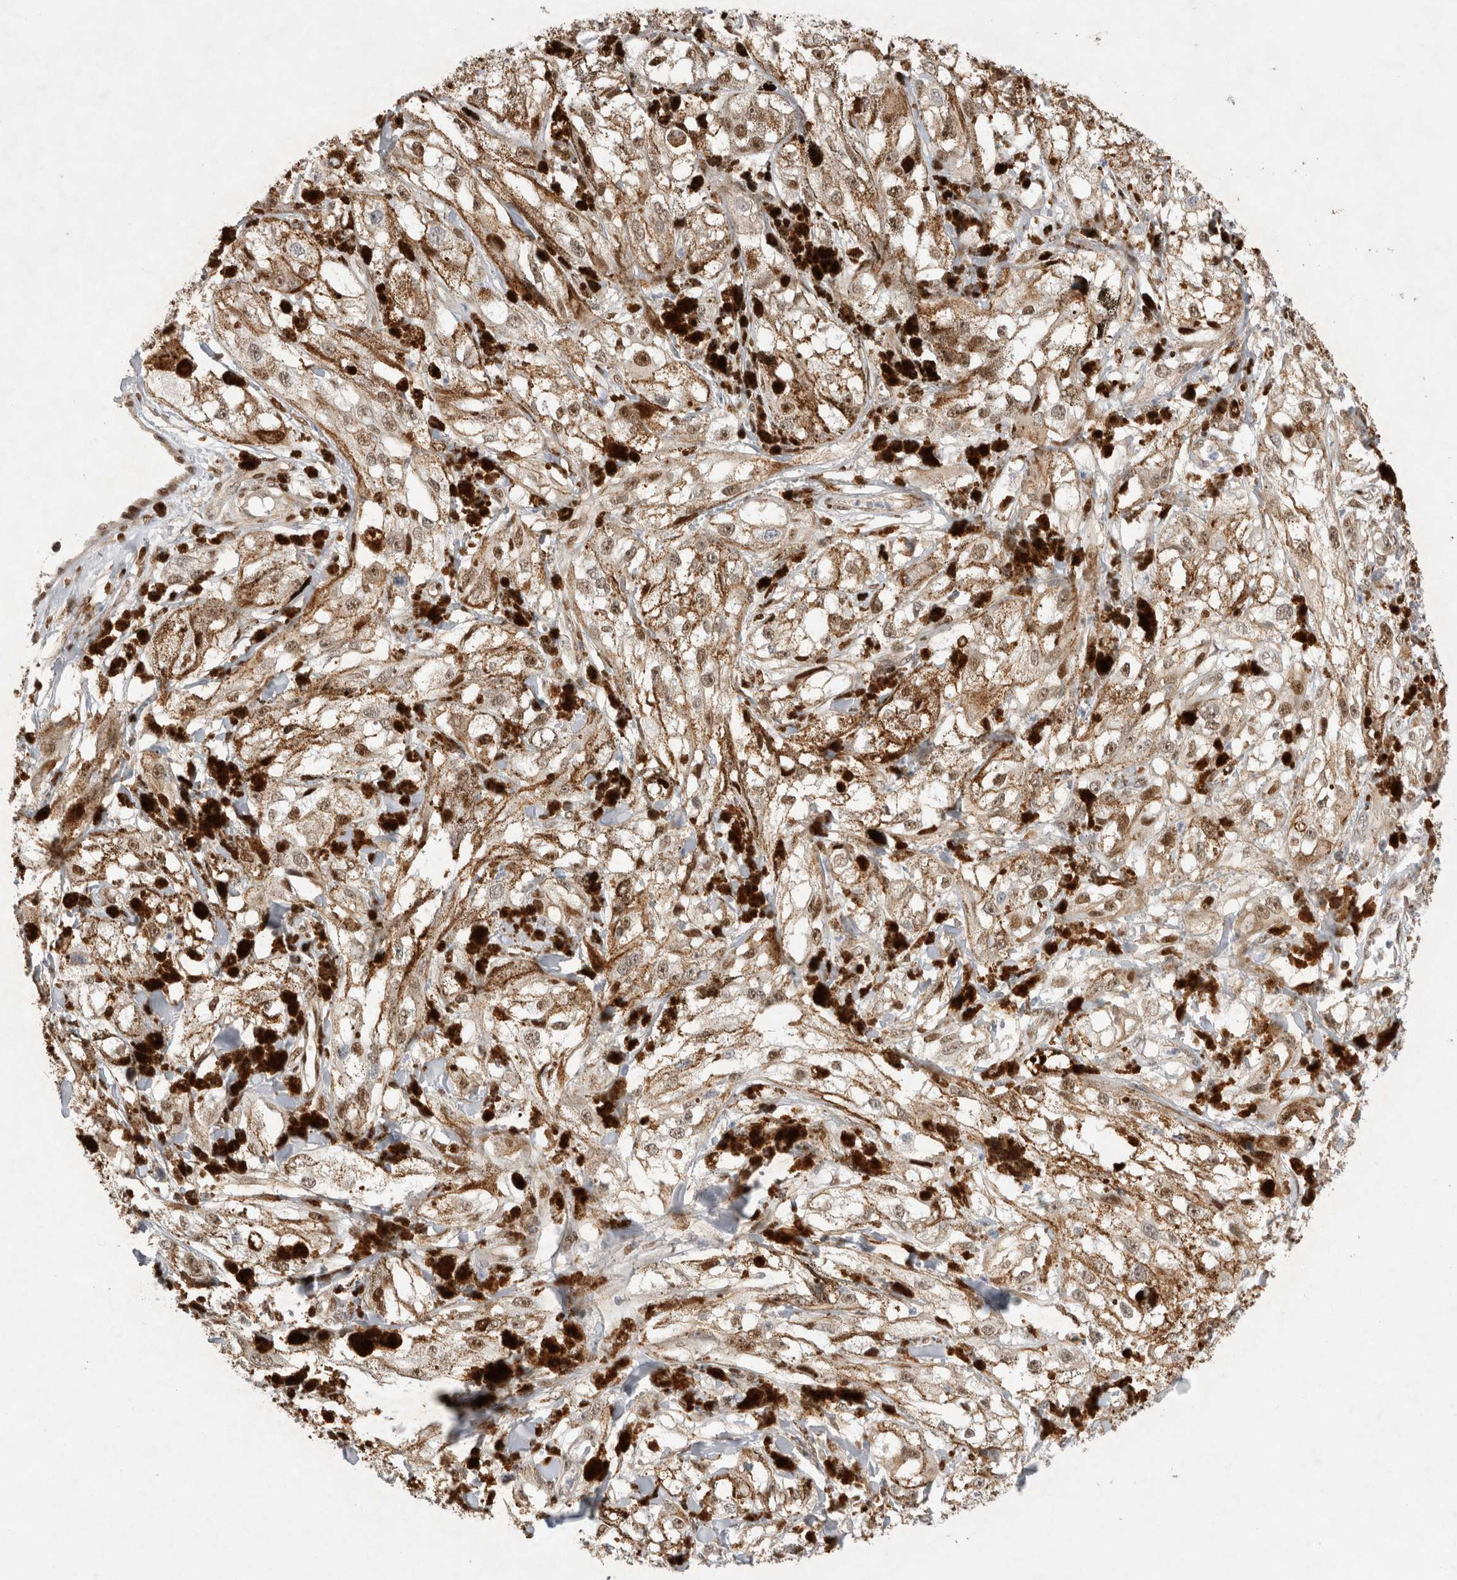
{"staining": {"intensity": "weak", "quantity": ">75%", "location": "cytoplasmic/membranous,nuclear"}, "tissue": "melanoma", "cell_type": "Tumor cells", "image_type": "cancer", "snomed": [{"axis": "morphology", "description": "Malignant melanoma, NOS"}, {"axis": "topography", "description": "Skin"}], "caption": "This photomicrograph exhibits IHC staining of melanoma, with low weak cytoplasmic/membranous and nuclear expression in about >75% of tumor cells.", "gene": "TCF4", "patient": {"sex": "male", "age": 88}}